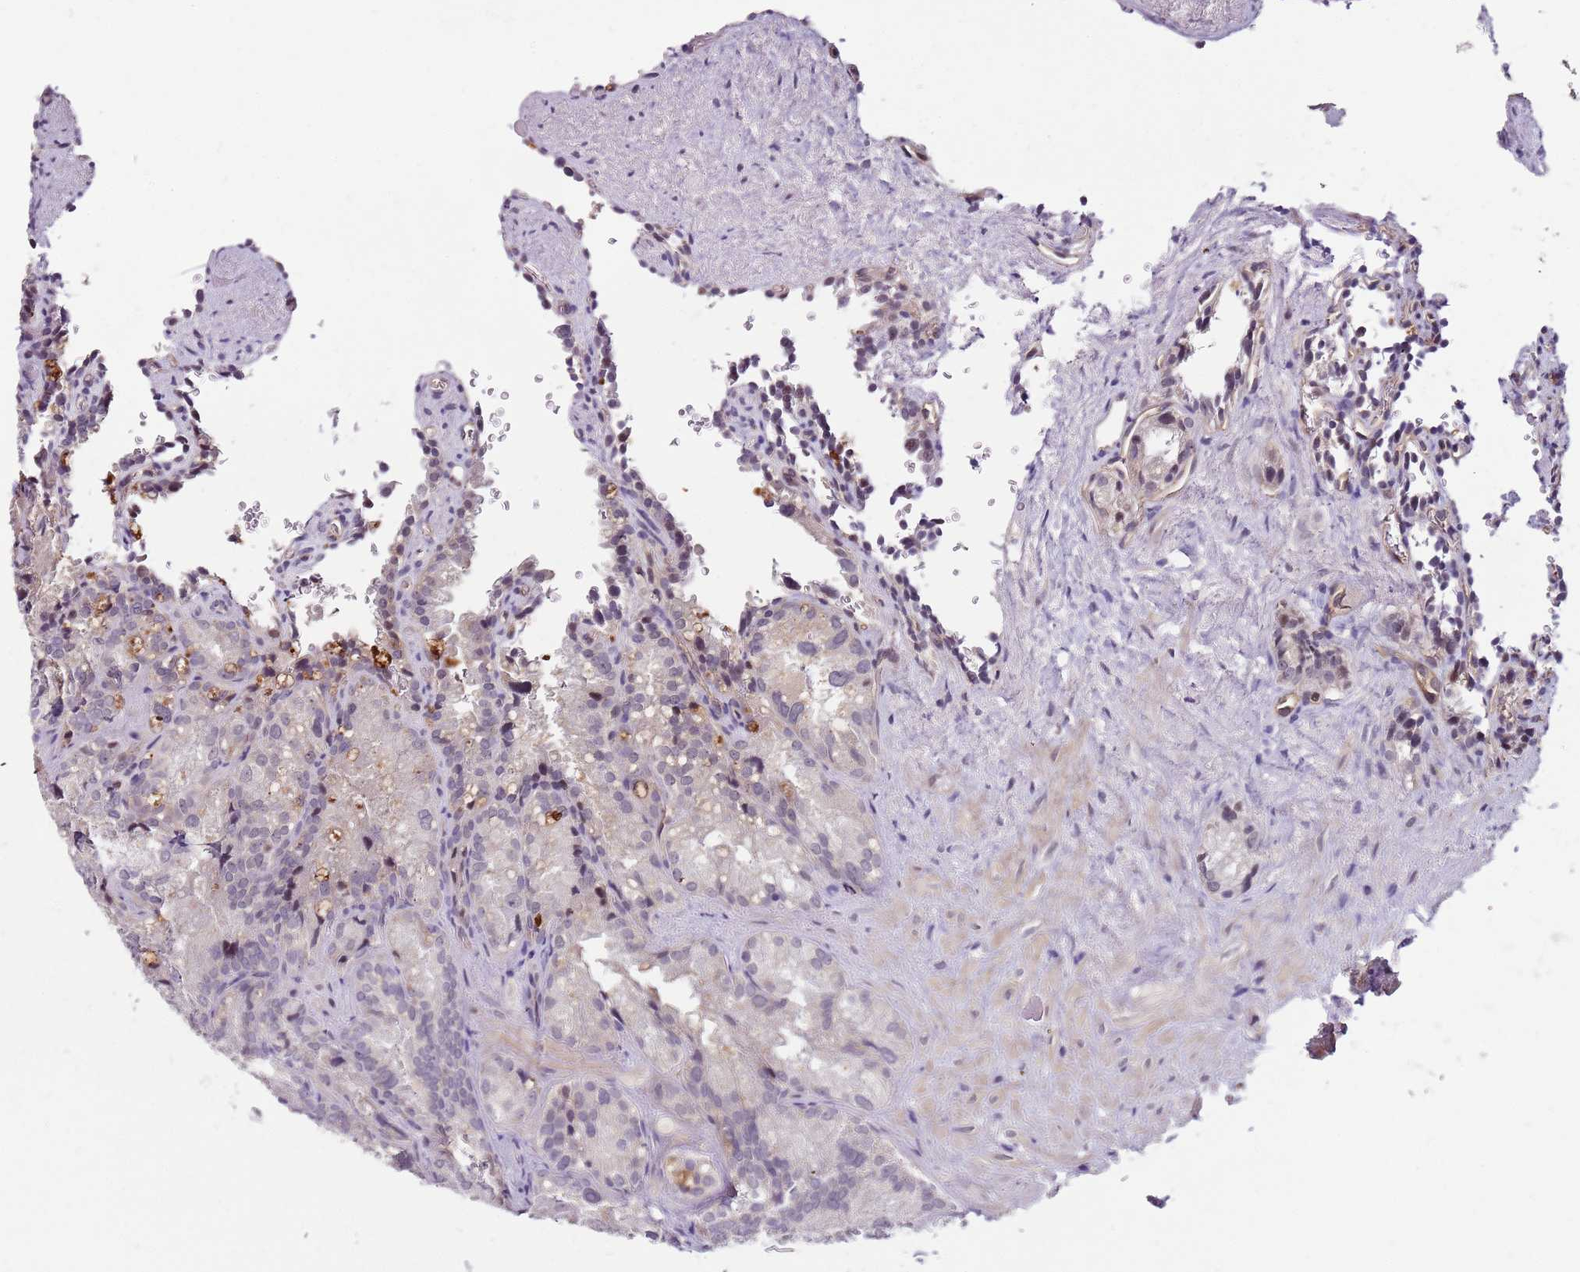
{"staining": {"intensity": "negative", "quantity": "none", "location": "none"}, "tissue": "seminal vesicle", "cell_type": "Glandular cells", "image_type": "normal", "snomed": [{"axis": "morphology", "description": "Normal tissue, NOS"}, {"axis": "topography", "description": "Seminal veicle"}], "caption": "DAB (3,3'-diaminobenzidine) immunohistochemical staining of normal human seminal vesicle reveals no significant positivity in glandular cells. Nuclei are stained in blue.", "gene": "FBXL22", "patient": {"sex": "male", "age": 62}}